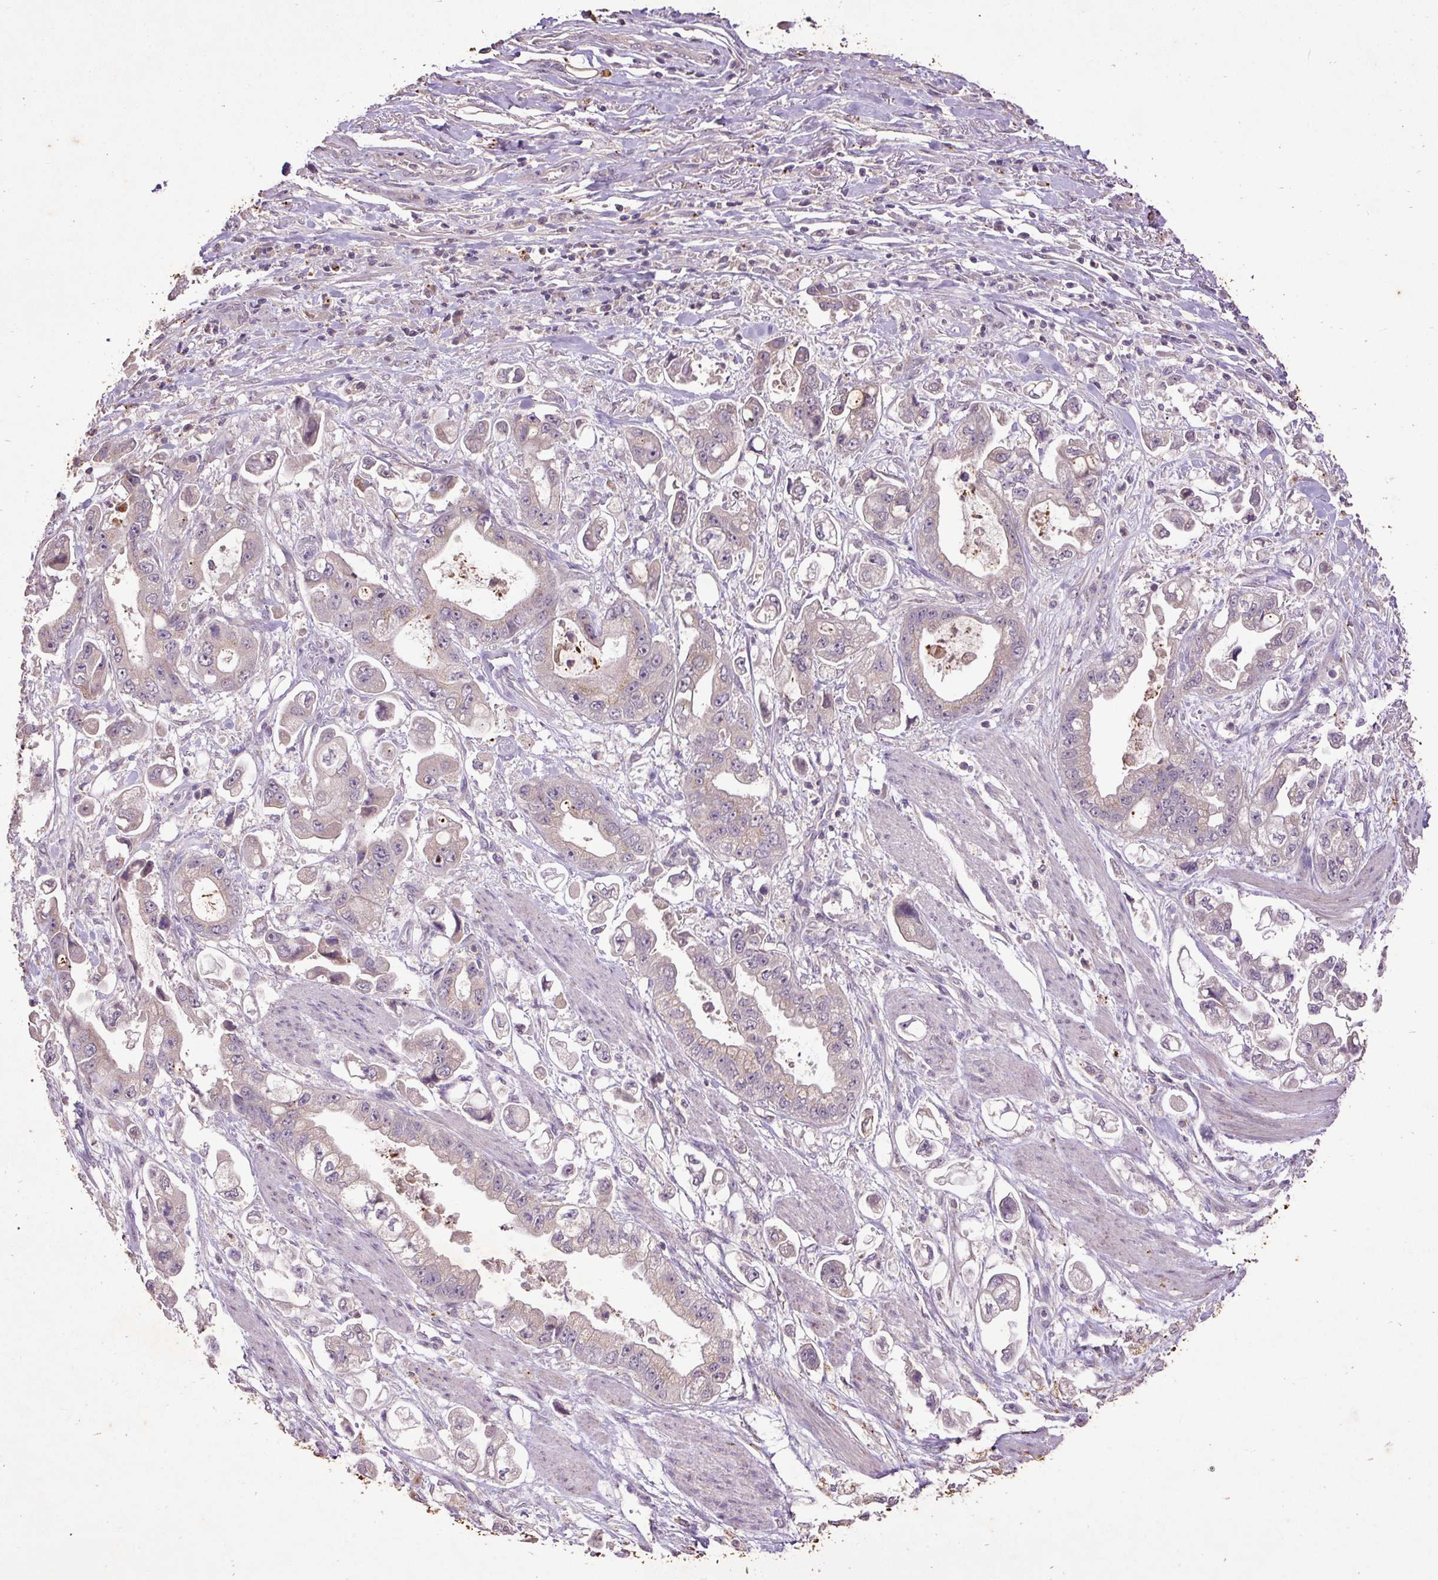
{"staining": {"intensity": "negative", "quantity": "none", "location": "none"}, "tissue": "stomach cancer", "cell_type": "Tumor cells", "image_type": "cancer", "snomed": [{"axis": "morphology", "description": "Adenocarcinoma, NOS"}, {"axis": "topography", "description": "Stomach"}], "caption": "The photomicrograph exhibits no significant expression in tumor cells of stomach cancer.", "gene": "LRTM2", "patient": {"sex": "male", "age": 62}}